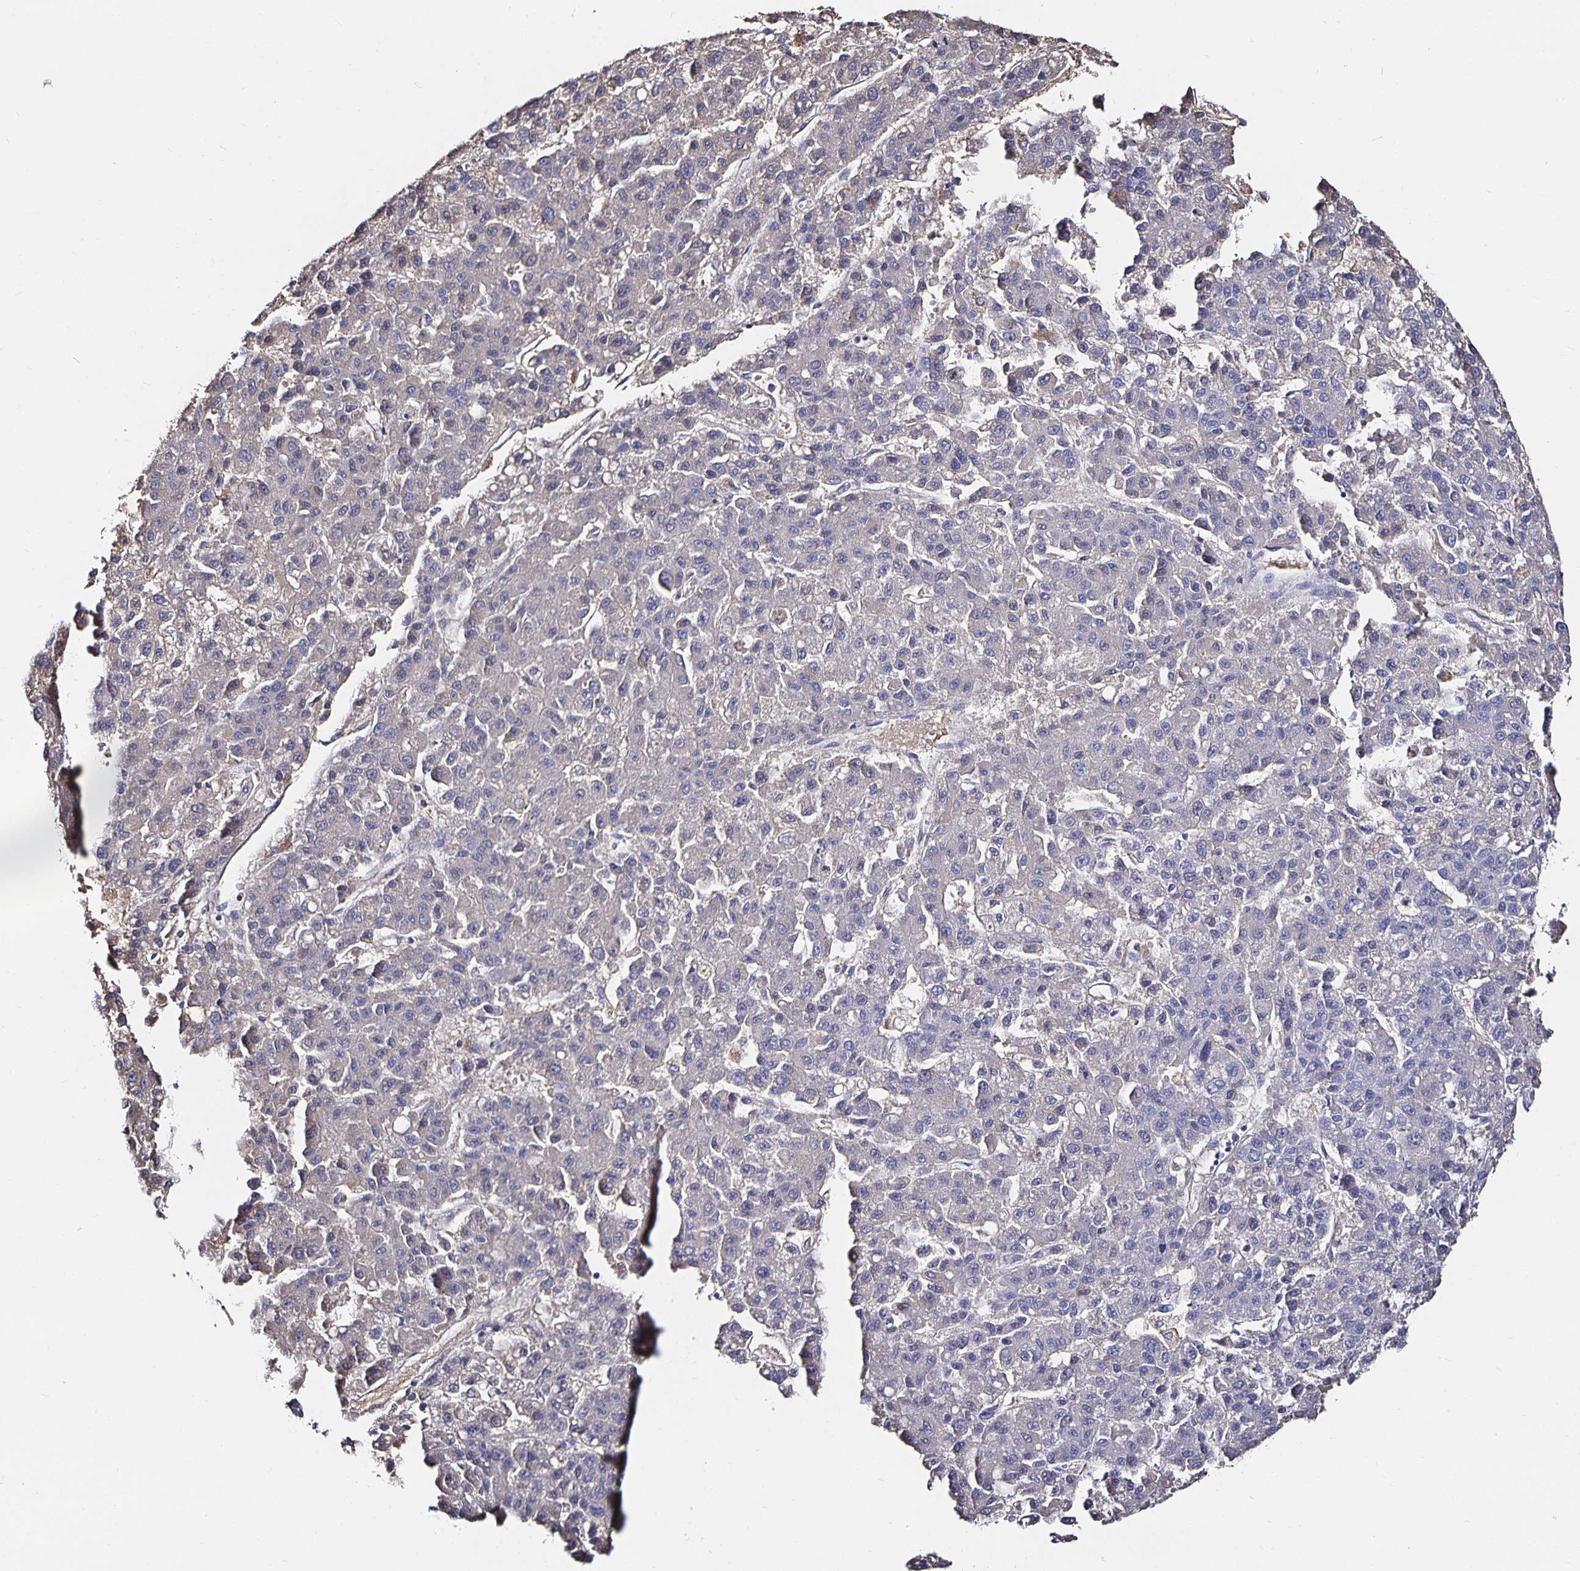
{"staining": {"intensity": "negative", "quantity": "none", "location": "none"}, "tissue": "liver cancer", "cell_type": "Tumor cells", "image_type": "cancer", "snomed": [{"axis": "morphology", "description": "Carcinoma, Hepatocellular, NOS"}, {"axis": "topography", "description": "Liver"}], "caption": "Tumor cells are negative for brown protein staining in liver cancer.", "gene": "TTR", "patient": {"sex": "male", "age": 70}}